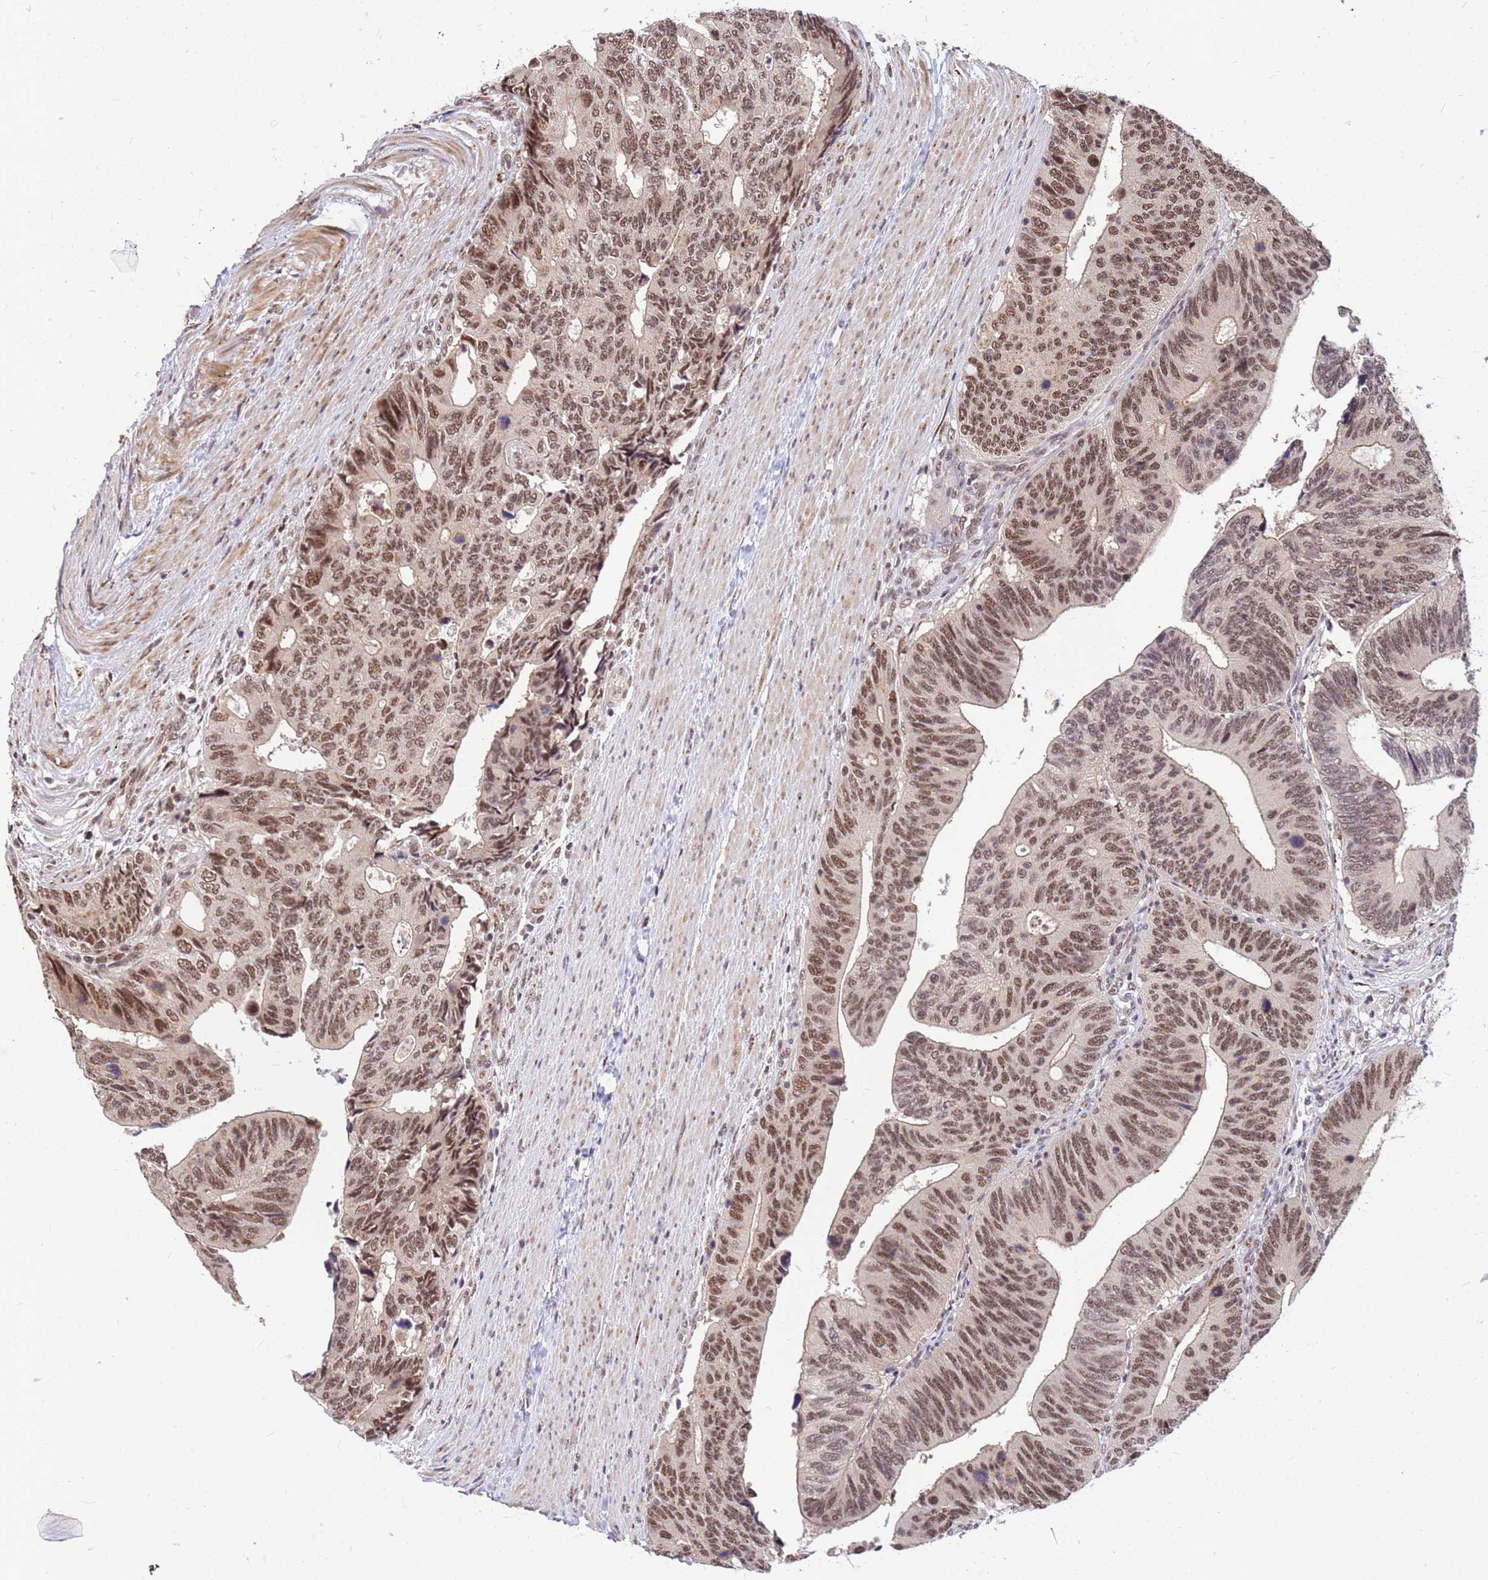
{"staining": {"intensity": "moderate", "quantity": ">75%", "location": "nuclear"}, "tissue": "colorectal cancer", "cell_type": "Tumor cells", "image_type": "cancer", "snomed": [{"axis": "morphology", "description": "Adenocarcinoma, NOS"}, {"axis": "topography", "description": "Colon"}], "caption": "Moderate nuclear protein staining is present in about >75% of tumor cells in adenocarcinoma (colorectal).", "gene": "NCBP2", "patient": {"sex": "male", "age": 87}}